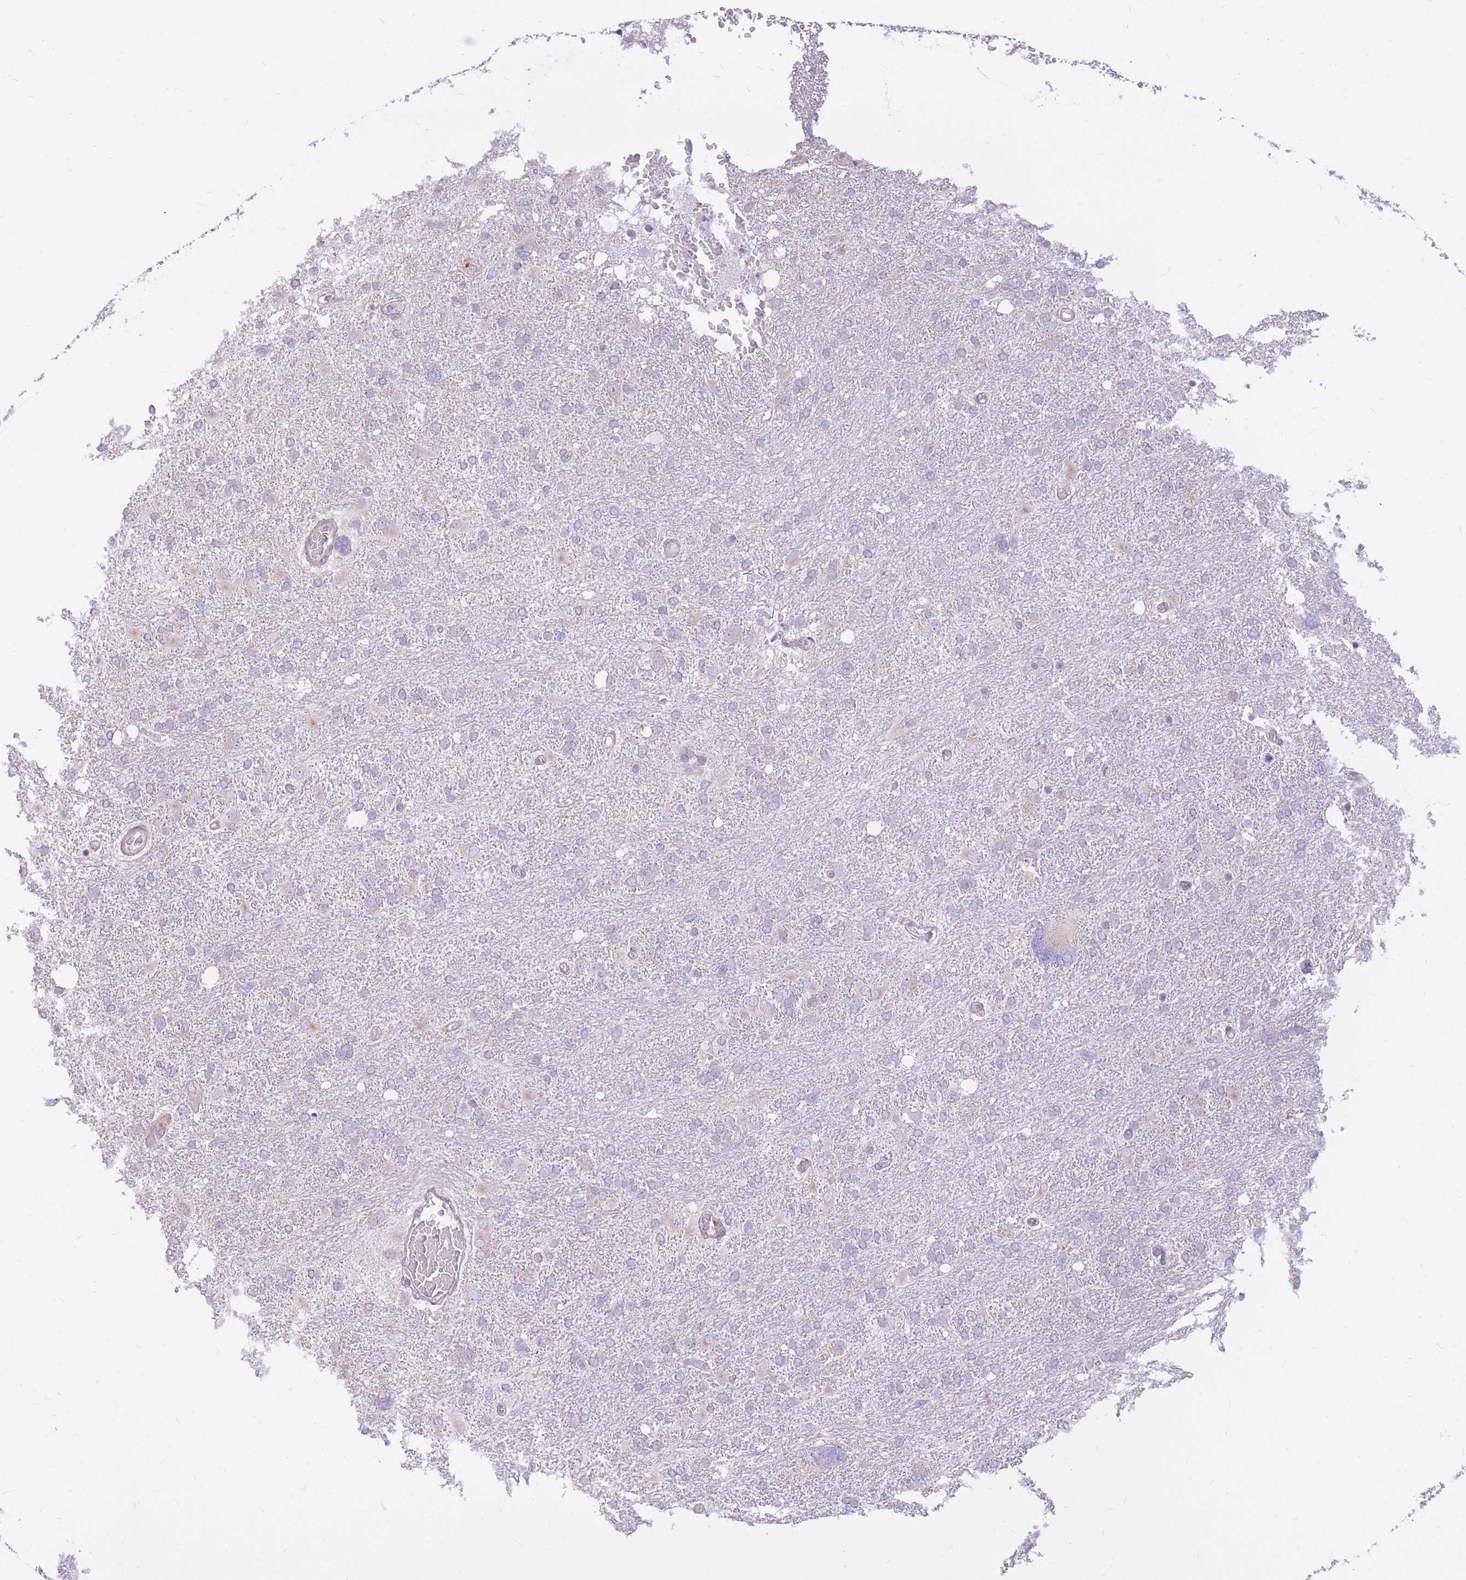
{"staining": {"intensity": "negative", "quantity": "none", "location": "none"}, "tissue": "glioma", "cell_type": "Tumor cells", "image_type": "cancer", "snomed": [{"axis": "morphology", "description": "Glioma, malignant, High grade"}, {"axis": "topography", "description": "Brain"}], "caption": "A high-resolution photomicrograph shows immunohistochemistry (IHC) staining of malignant glioma (high-grade), which shows no significant positivity in tumor cells. Brightfield microscopy of immunohistochemistry (IHC) stained with DAB (3,3'-diaminobenzidine) (brown) and hematoxylin (blue), captured at high magnification.", "gene": "GBP7", "patient": {"sex": "male", "age": 61}}